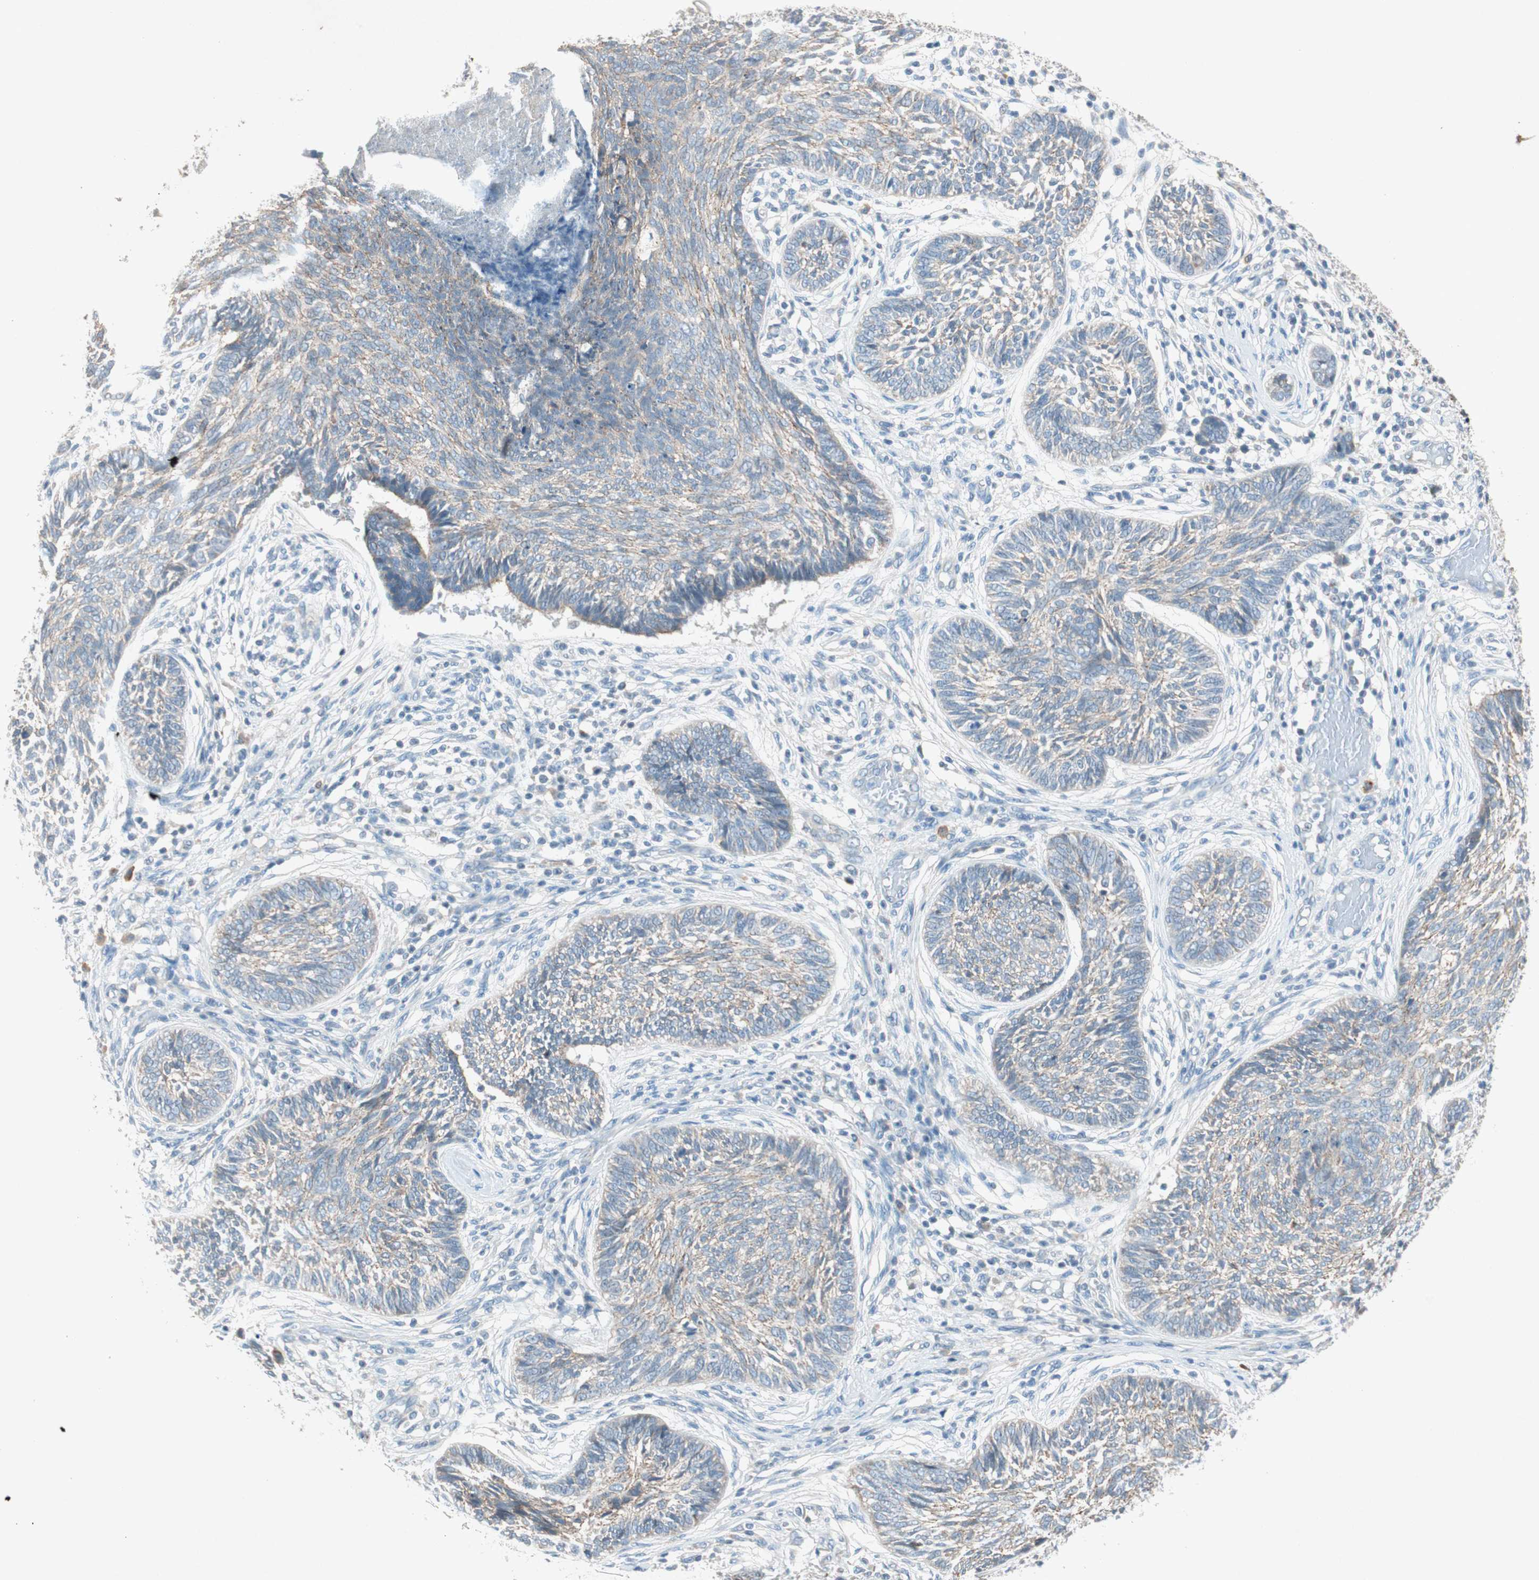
{"staining": {"intensity": "weak", "quantity": "25%-75%", "location": "cytoplasmic/membranous"}, "tissue": "skin cancer", "cell_type": "Tumor cells", "image_type": "cancer", "snomed": [{"axis": "morphology", "description": "Papilloma, NOS"}, {"axis": "morphology", "description": "Basal cell carcinoma"}, {"axis": "topography", "description": "Skin"}], "caption": "Protein staining of skin cancer (papilloma) tissue reveals weak cytoplasmic/membranous staining in approximately 25%-75% of tumor cells. (IHC, brightfield microscopy, high magnification).", "gene": "NKAIN1", "patient": {"sex": "male", "age": 87}}